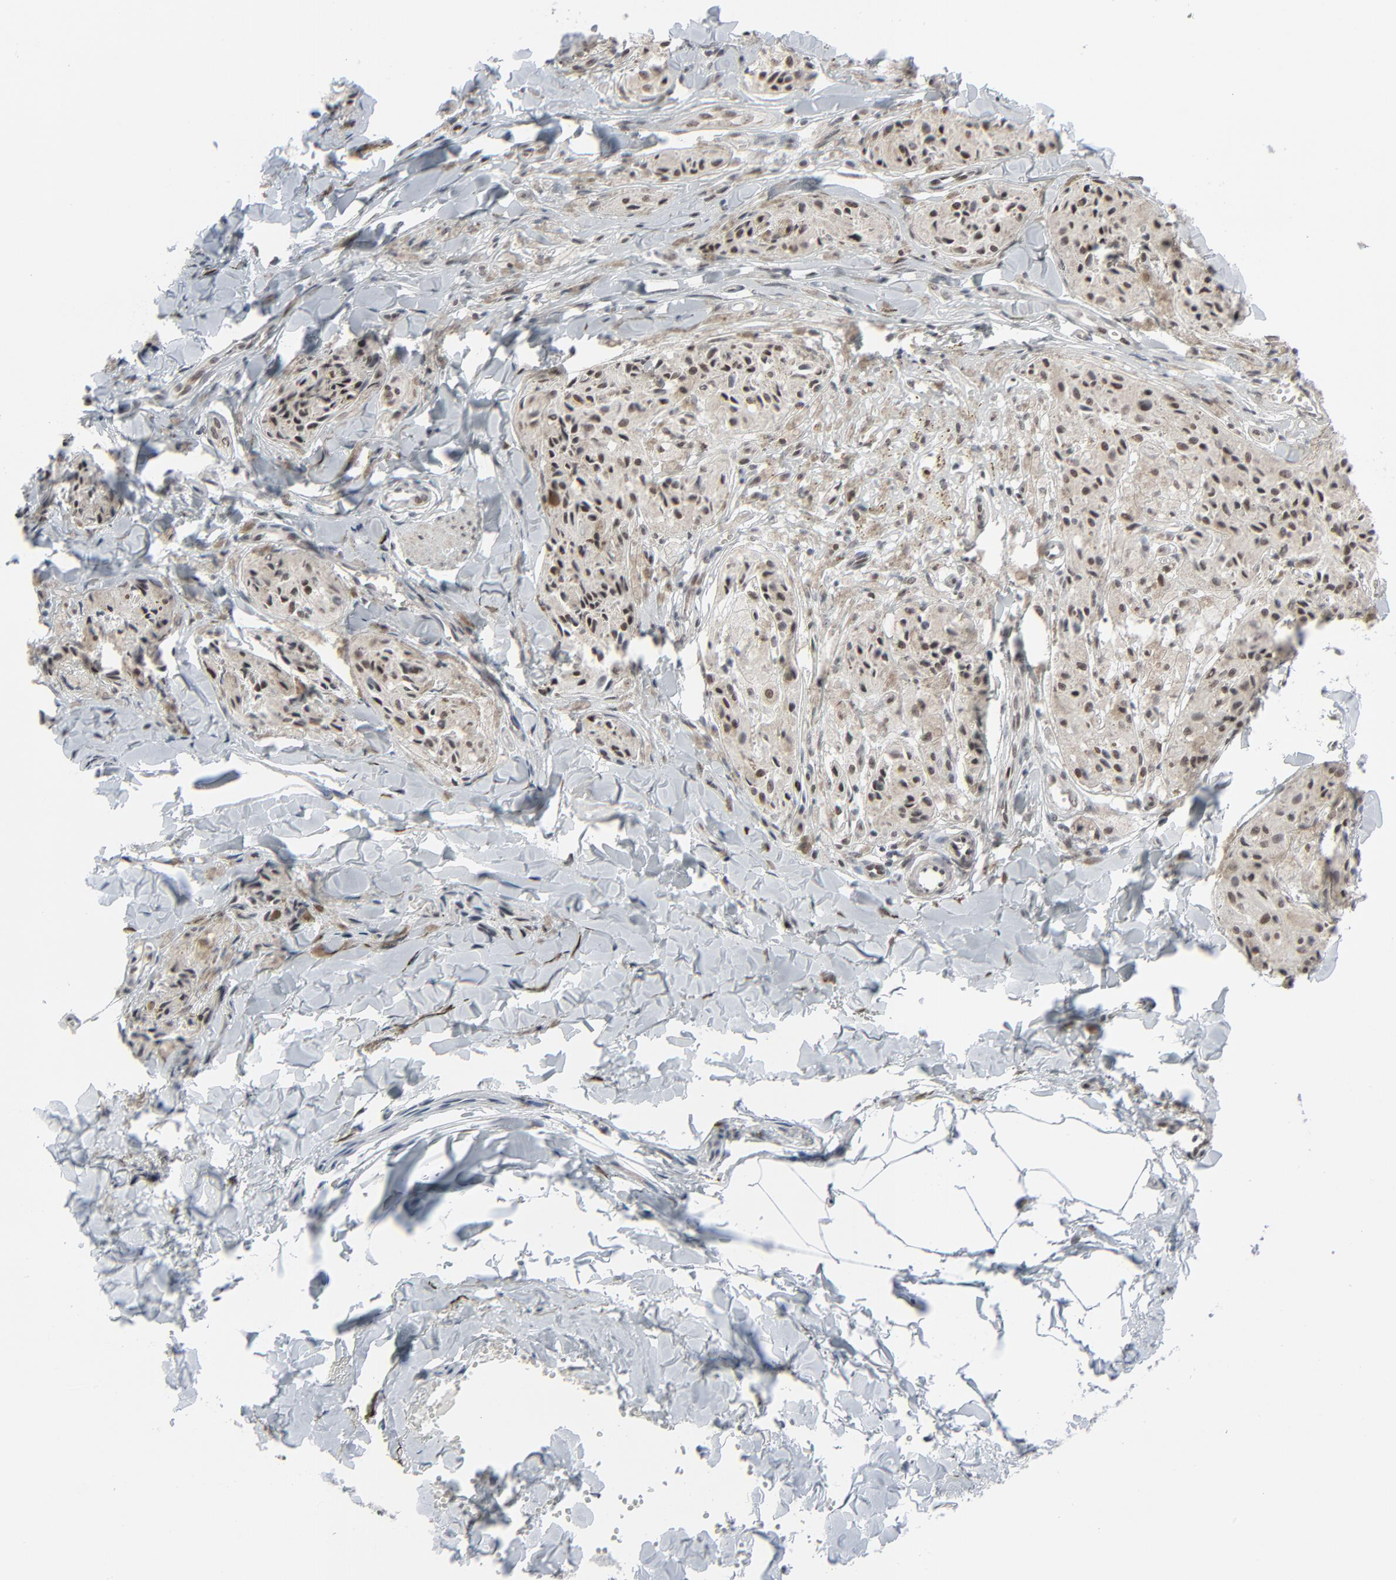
{"staining": {"intensity": "moderate", "quantity": ">75%", "location": "nuclear"}, "tissue": "melanoma", "cell_type": "Tumor cells", "image_type": "cancer", "snomed": [{"axis": "morphology", "description": "Malignant melanoma, Metastatic site"}, {"axis": "topography", "description": "Skin"}], "caption": "Immunohistochemical staining of human melanoma reveals moderate nuclear protein positivity in about >75% of tumor cells. Using DAB (brown) and hematoxylin (blue) stains, captured at high magnification using brightfield microscopy.", "gene": "FBXO28", "patient": {"sex": "female", "age": 66}}